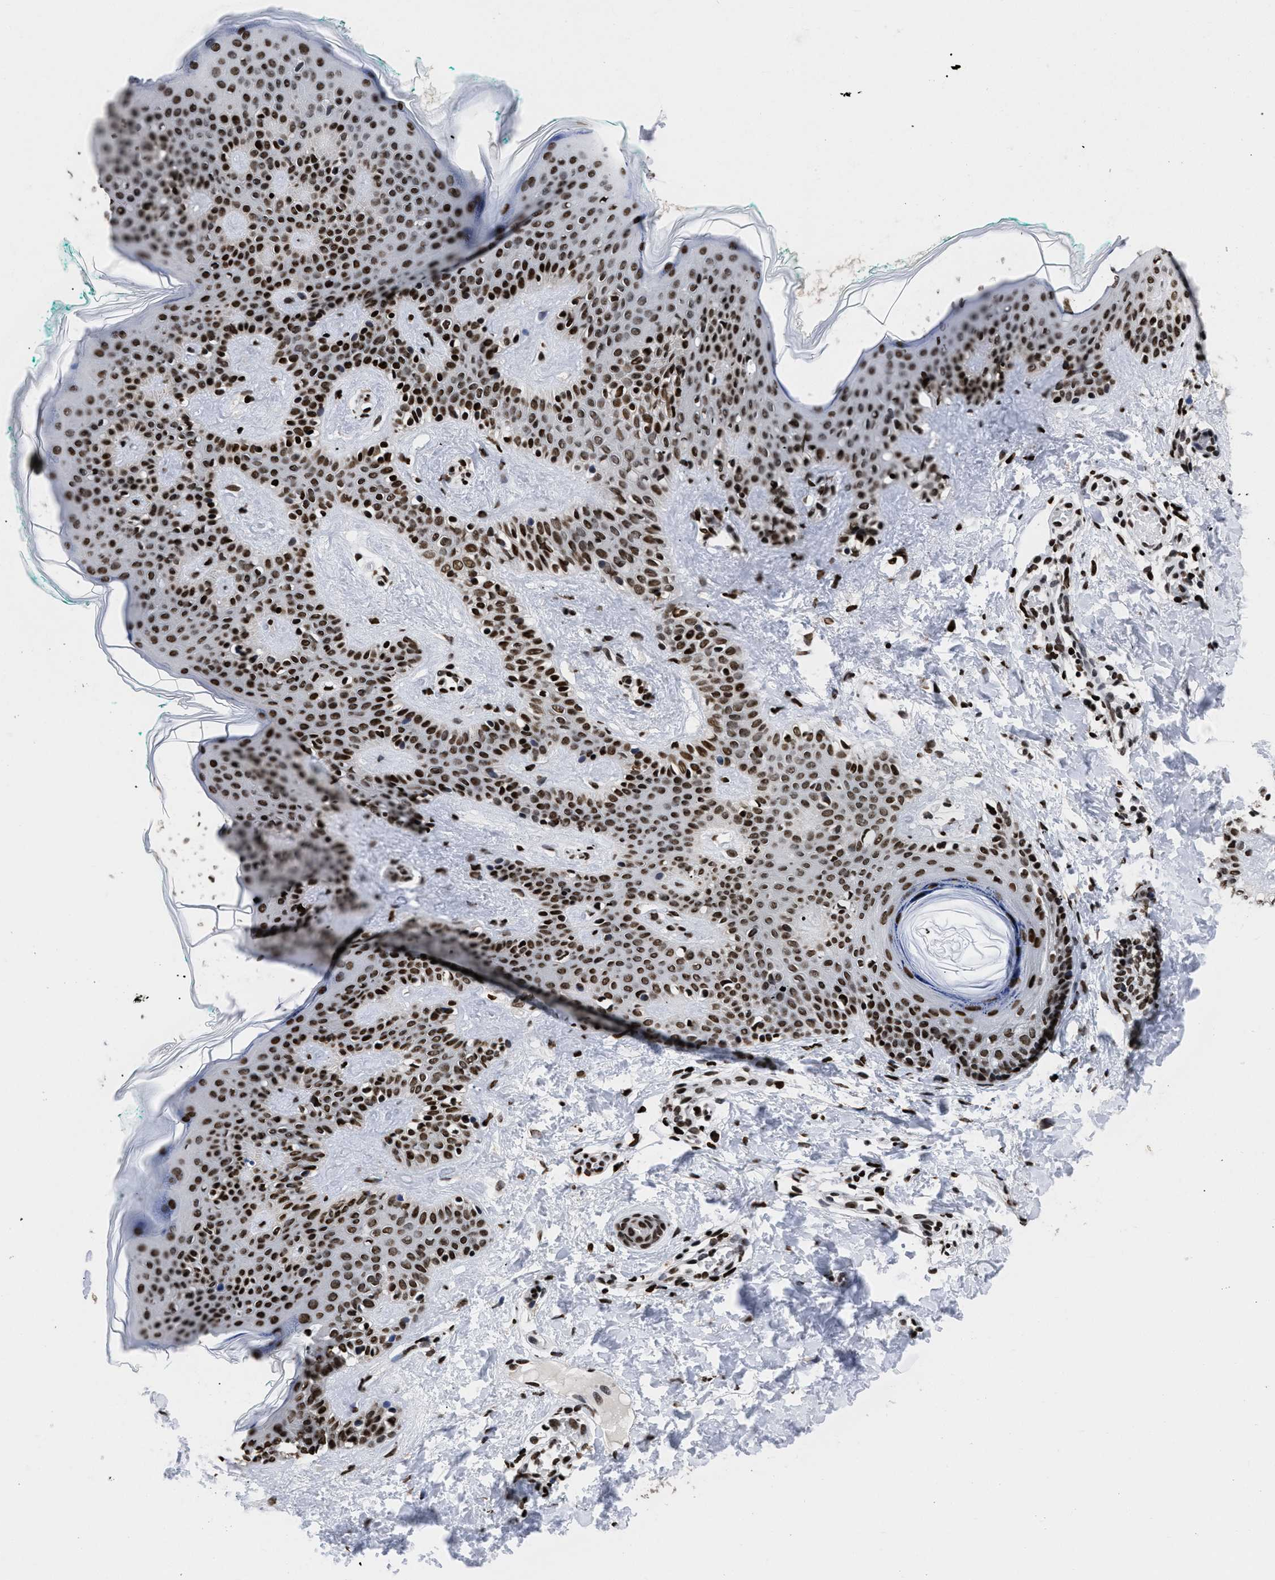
{"staining": {"intensity": "strong", "quantity": ">75%", "location": "nuclear"}, "tissue": "skin", "cell_type": "Fibroblasts", "image_type": "normal", "snomed": [{"axis": "morphology", "description": "Normal tissue, NOS"}, {"axis": "topography", "description": "Skin"}], "caption": "Fibroblasts show strong nuclear expression in approximately >75% of cells in benign skin.", "gene": "CALHM3", "patient": {"sex": "male", "age": 30}}